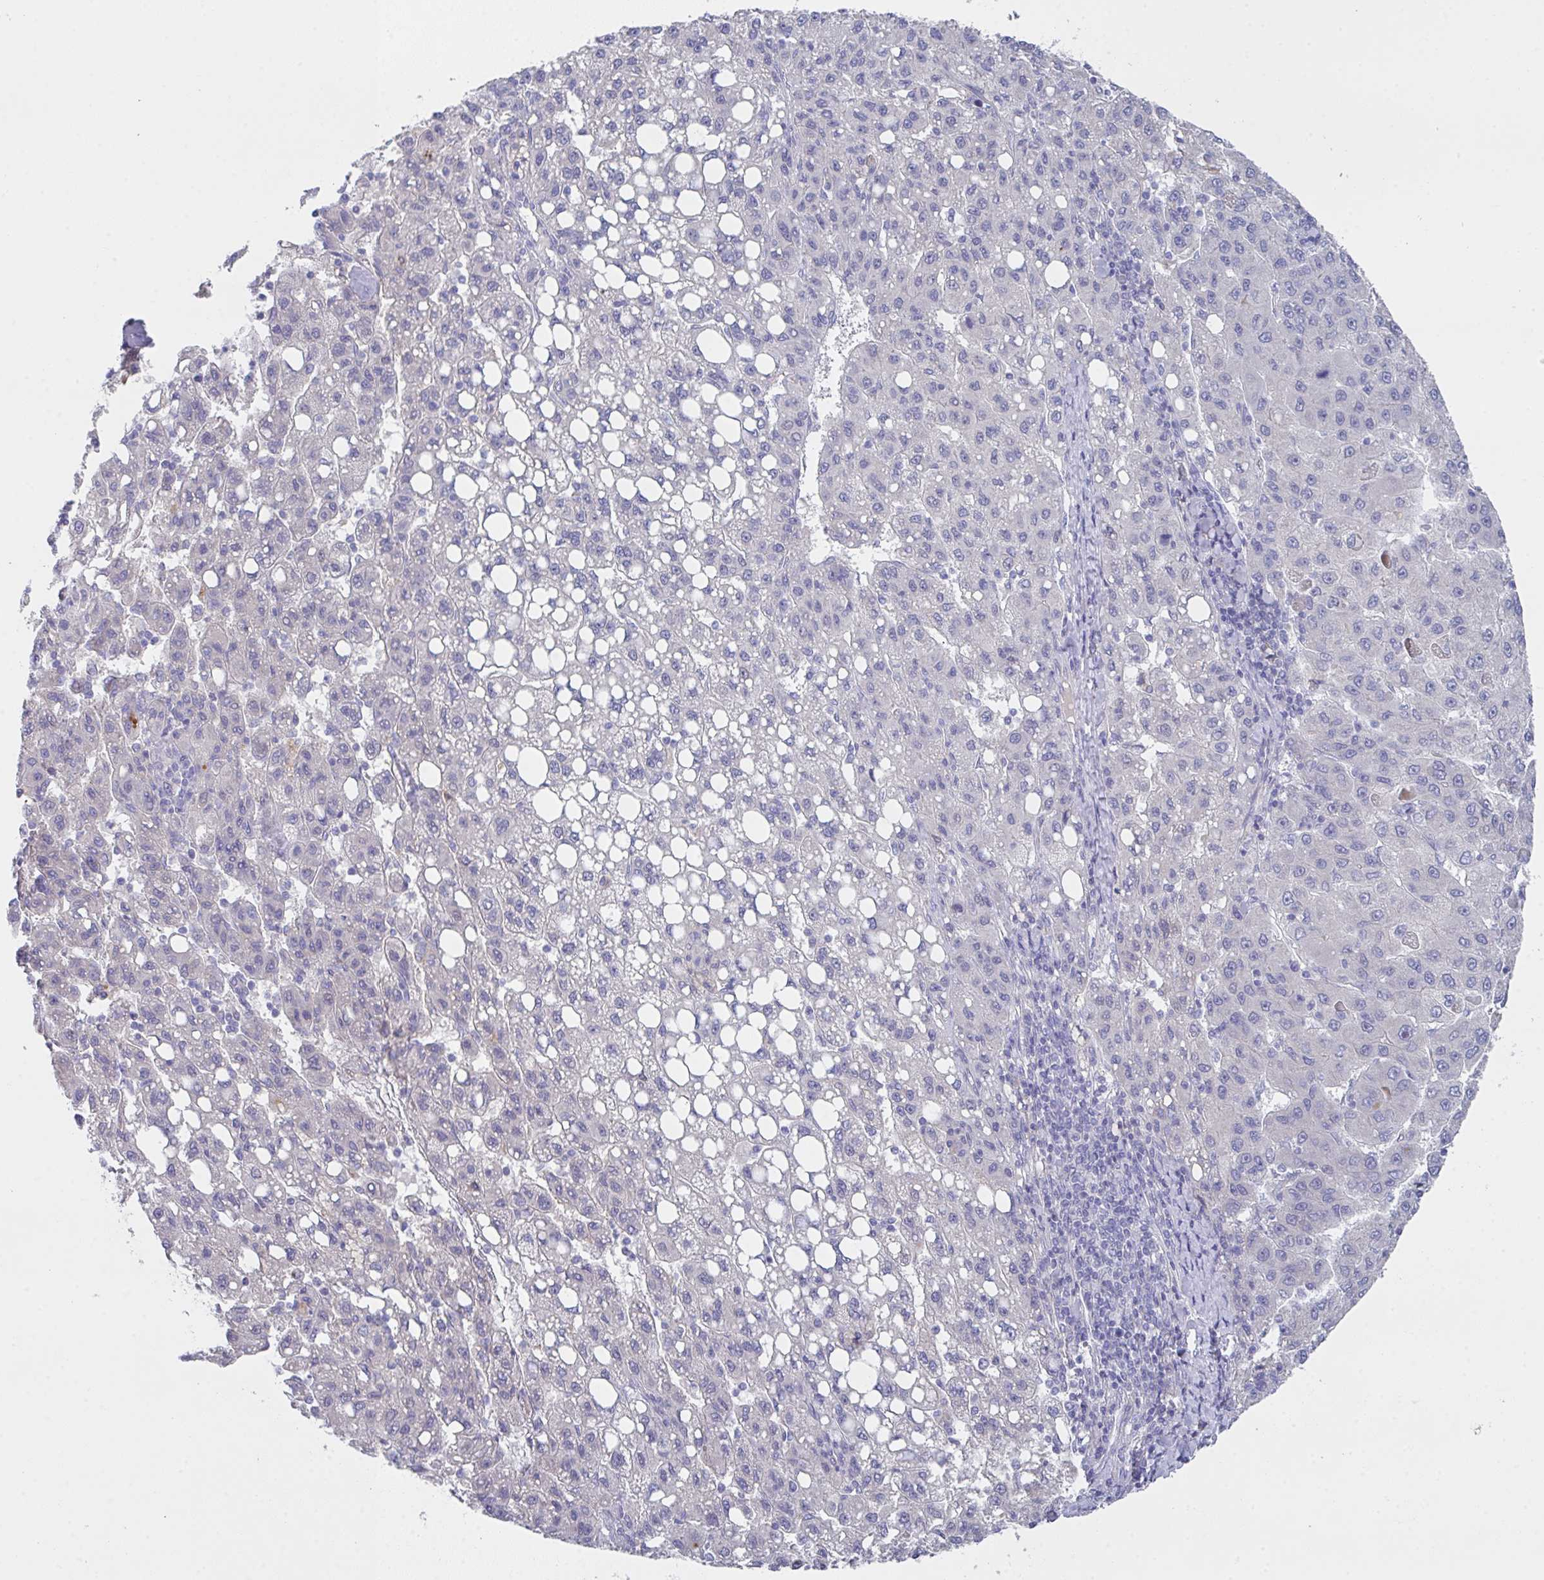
{"staining": {"intensity": "negative", "quantity": "none", "location": "none"}, "tissue": "liver cancer", "cell_type": "Tumor cells", "image_type": "cancer", "snomed": [{"axis": "morphology", "description": "Carcinoma, Hepatocellular, NOS"}, {"axis": "topography", "description": "Liver"}], "caption": "An image of liver cancer stained for a protein displays no brown staining in tumor cells.", "gene": "FBXO47", "patient": {"sex": "female", "age": 82}}